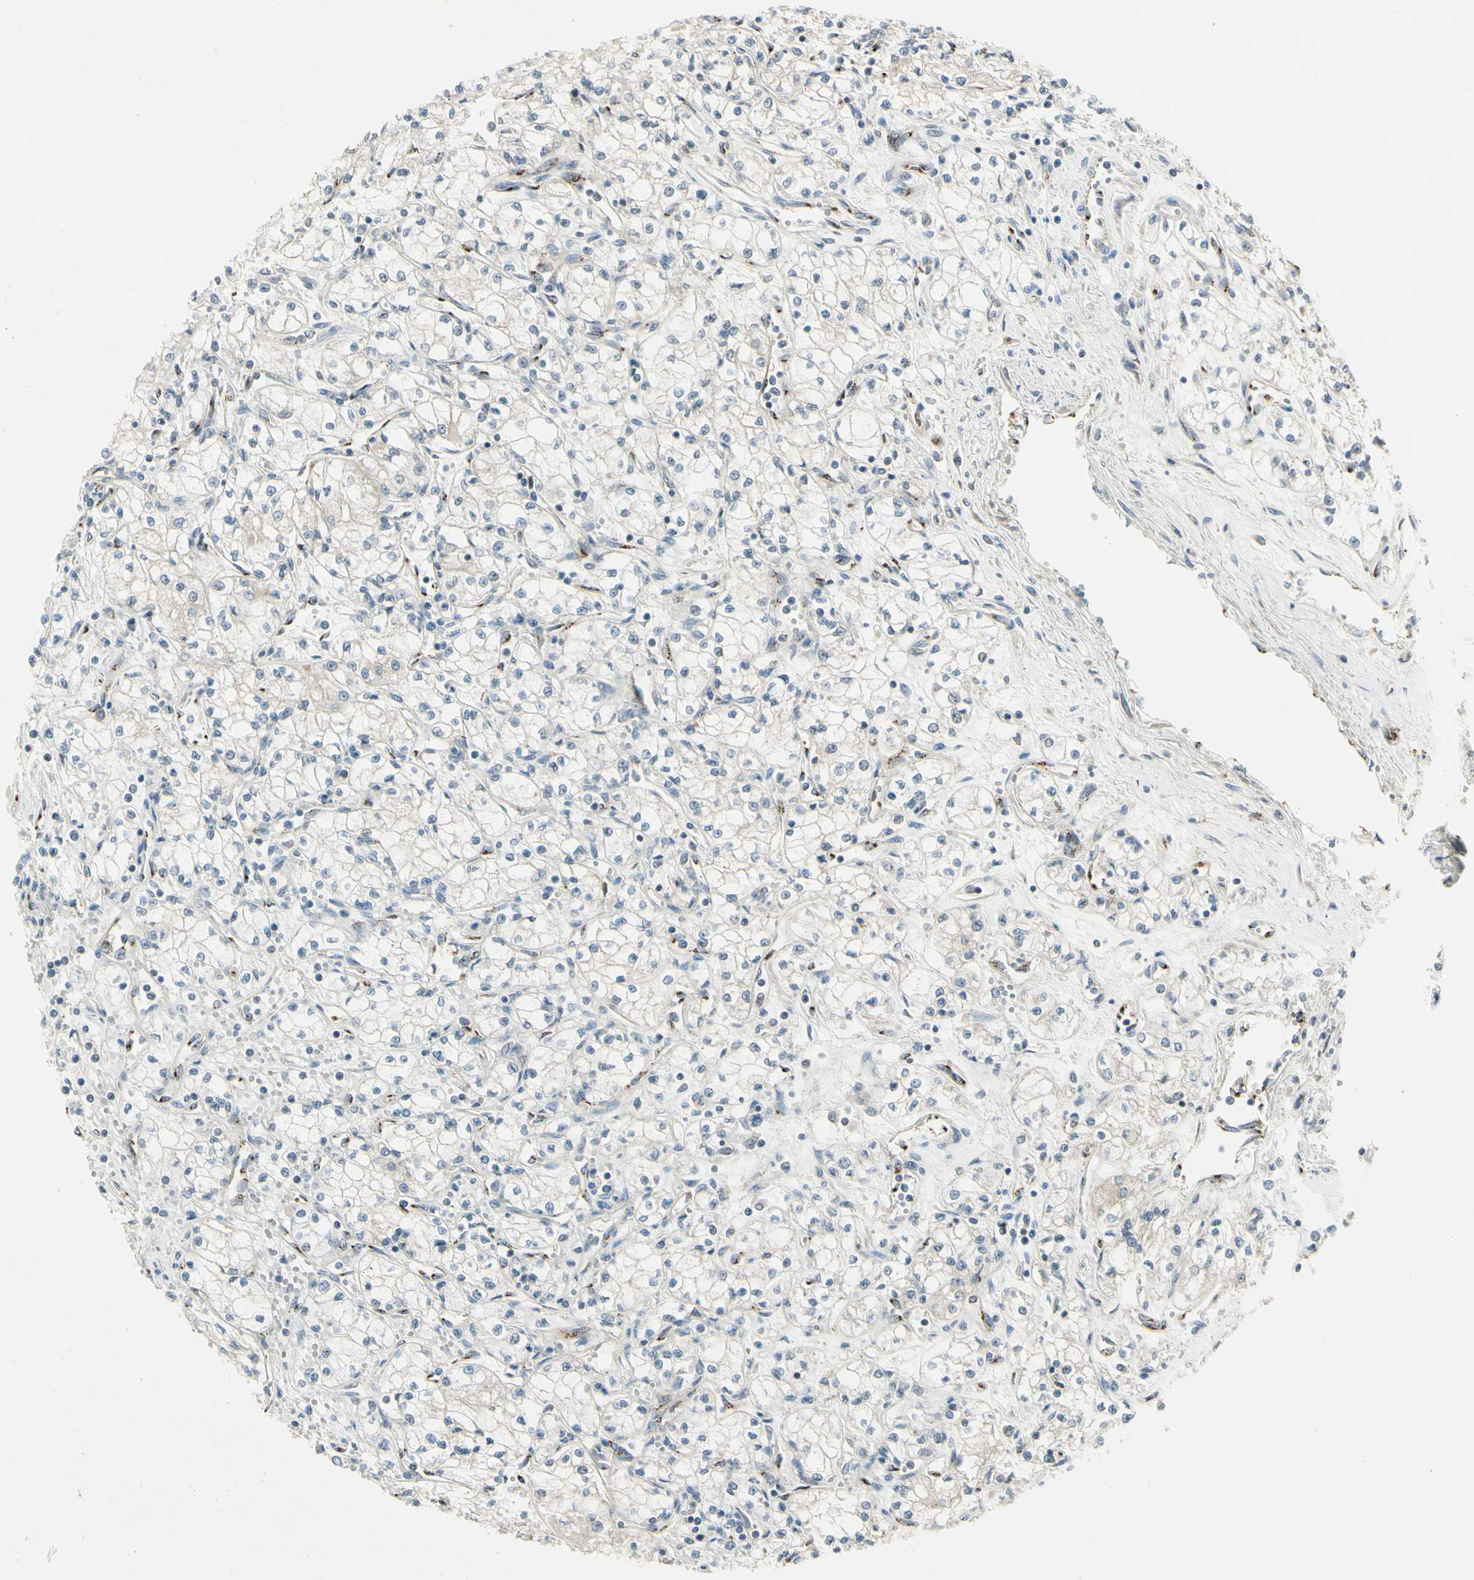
{"staining": {"intensity": "weak", "quantity": "<25%", "location": "cytoplasmic/membranous"}, "tissue": "renal cancer", "cell_type": "Tumor cells", "image_type": "cancer", "snomed": [{"axis": "morphology", "description": "Normal tissue, NOS"}, {"axis": "morphology", "description": "Adenocarcinoma, NOS"}, {"axis": "topography", "description": "Kidney"}], "caption": "IHC of human renal adenocarcinoma shows no expression in tumor cells.", "gene": "MANSC1", "patient": {"sex": "male", "age": 59}}